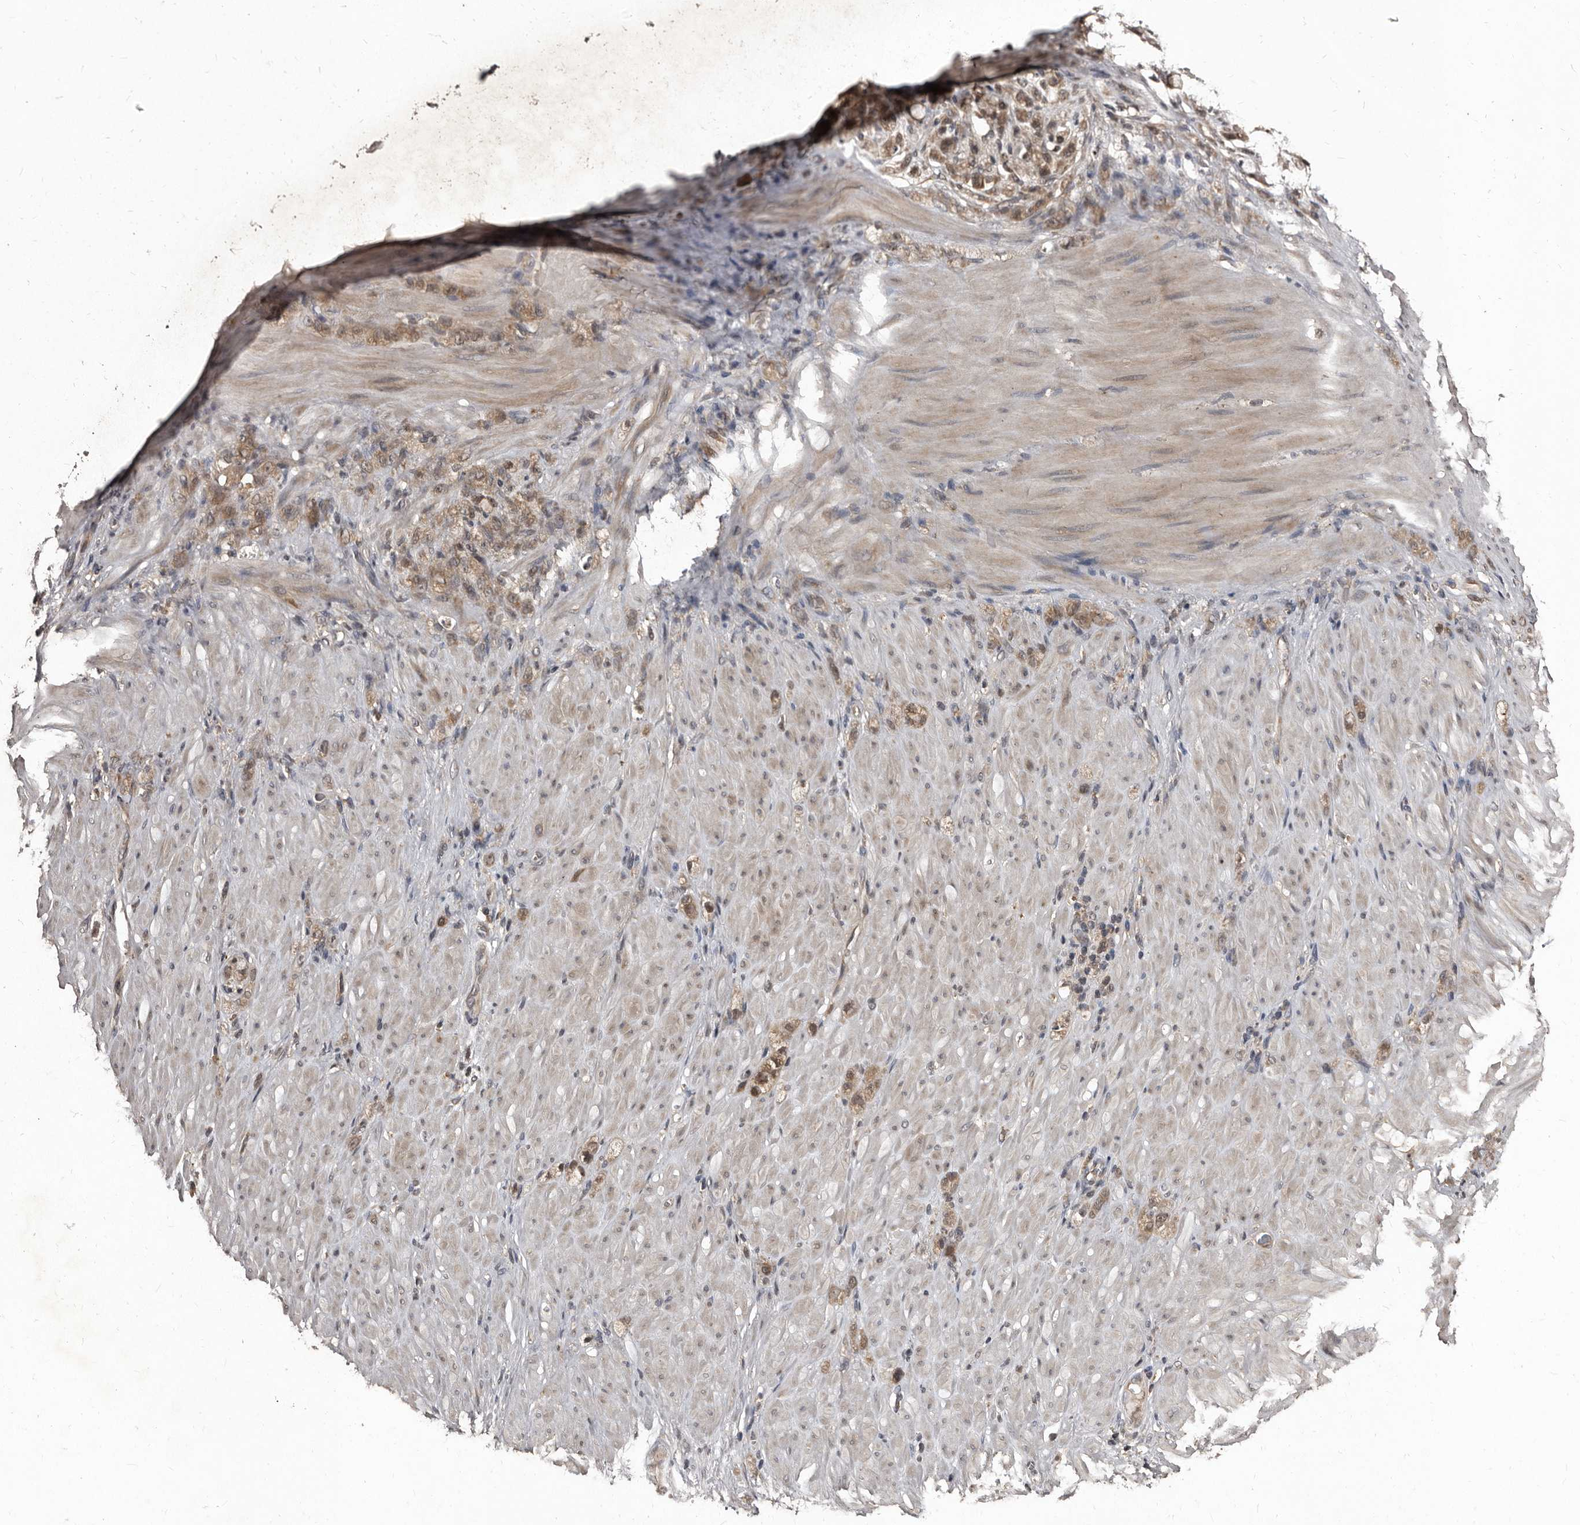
{"staining": {"intensity": "moderate", "quantity": ">75%", "location": "cytoplasmic/membranous"}, "tissue": "stomach cancer", "cell_type": "Tumor cells", "image_type": "cancer", "snomed": [{"axis": "morphology", "description": "Normal tissue, NOS"}, {"axis": "morphology", "description": "Adenocarcinoma, NOS"}, {"axis": "topography", "description": "Stomach"}], "caption": "Stomach cancer (adenocarcinoma) stained for a protein shows moderate cytoplasmic/membranous positivity in tumor cells. Immunohistochemistry stains the protein of interest in brown and the nuclei are stained blue.", "gene": "PMVK", "patient": {"sex": "male", "age": 82}}